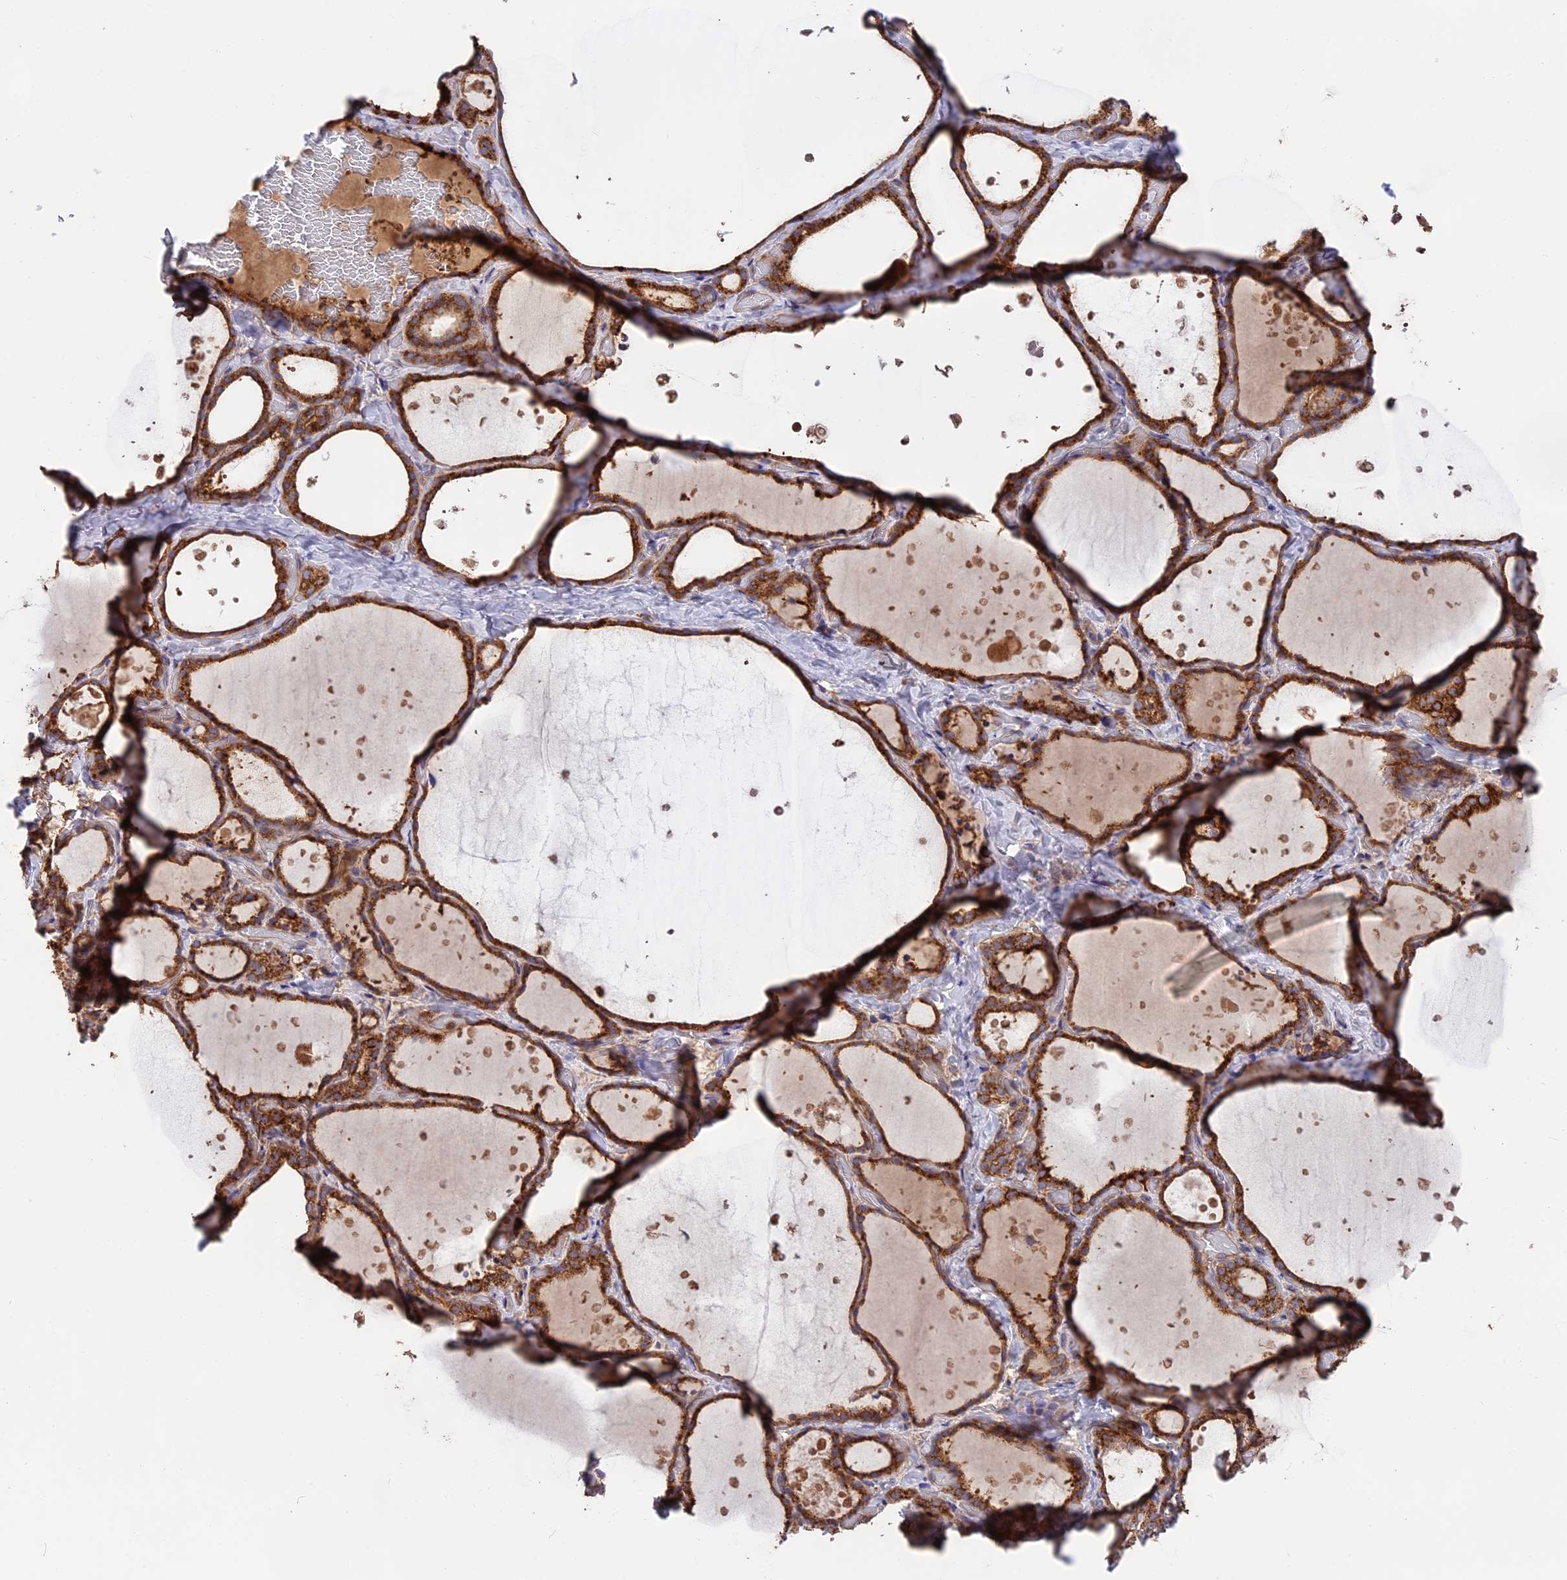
{"staining": {"intensity": "strong", "quantity": ">75%", "location": "cytoplasmic/membranous"}, "tissue": "thyroid gland", "cell_type": "Glandular cells", "image_type": "normal", "snomed": [{"axis": "morphology", "description": "Normal tissue, NOS"}, {"axis": "topography", "description": "Thyroid gland"}], "caption": "DAB immunohistochemical staining of benign human thyroid gland exhibits strong cytoplasmic/membranous protein positivity in about >75% of glandular cells. (brown staining indicates protein expression, while blue staining denotes nuclei).", "gene": "NUDT8", "patient": {"sex": "female", "age": 44}}